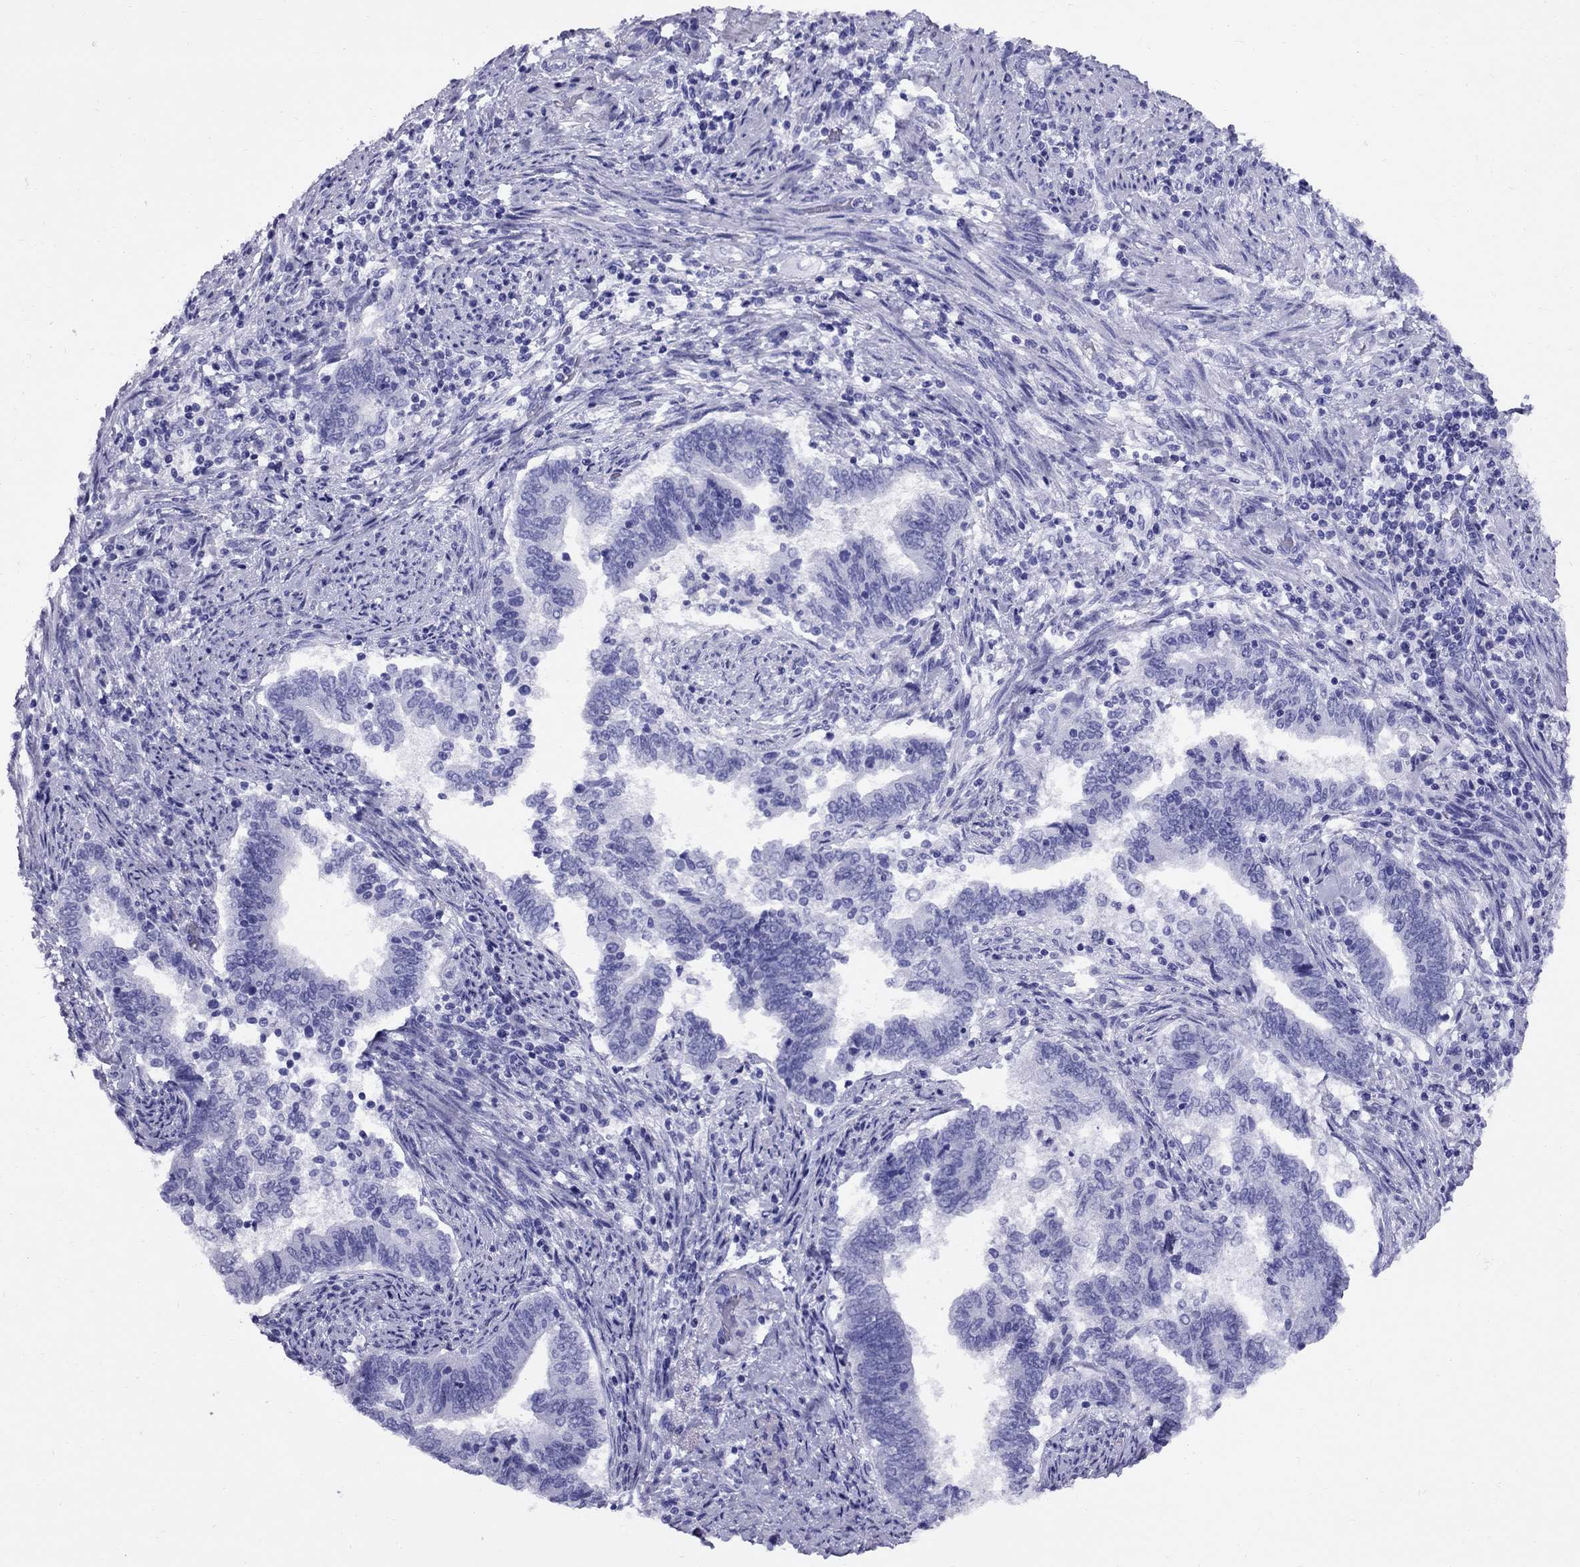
{"staining": {"intensity": "negative", "quantity": "none", "location": "none"}, "tissue": "endometrial cancer", "cell_type": "Tumor cells", "image_type": "cancer", "snomed": [{"axis": "morphology", "description": "Adenocarcinoma, NOS"}, {"axis": "topography", "description": "Endometrium"}], "caption": "Image shows no significant protein staining in tumor cells of endometrial cancer. (DAB immunohistochemistry (IHC) visualized using brightfield microscopy, high magnification).", "gene": "AVPR1B", "patient": {"sex": "female", "age": 65}}